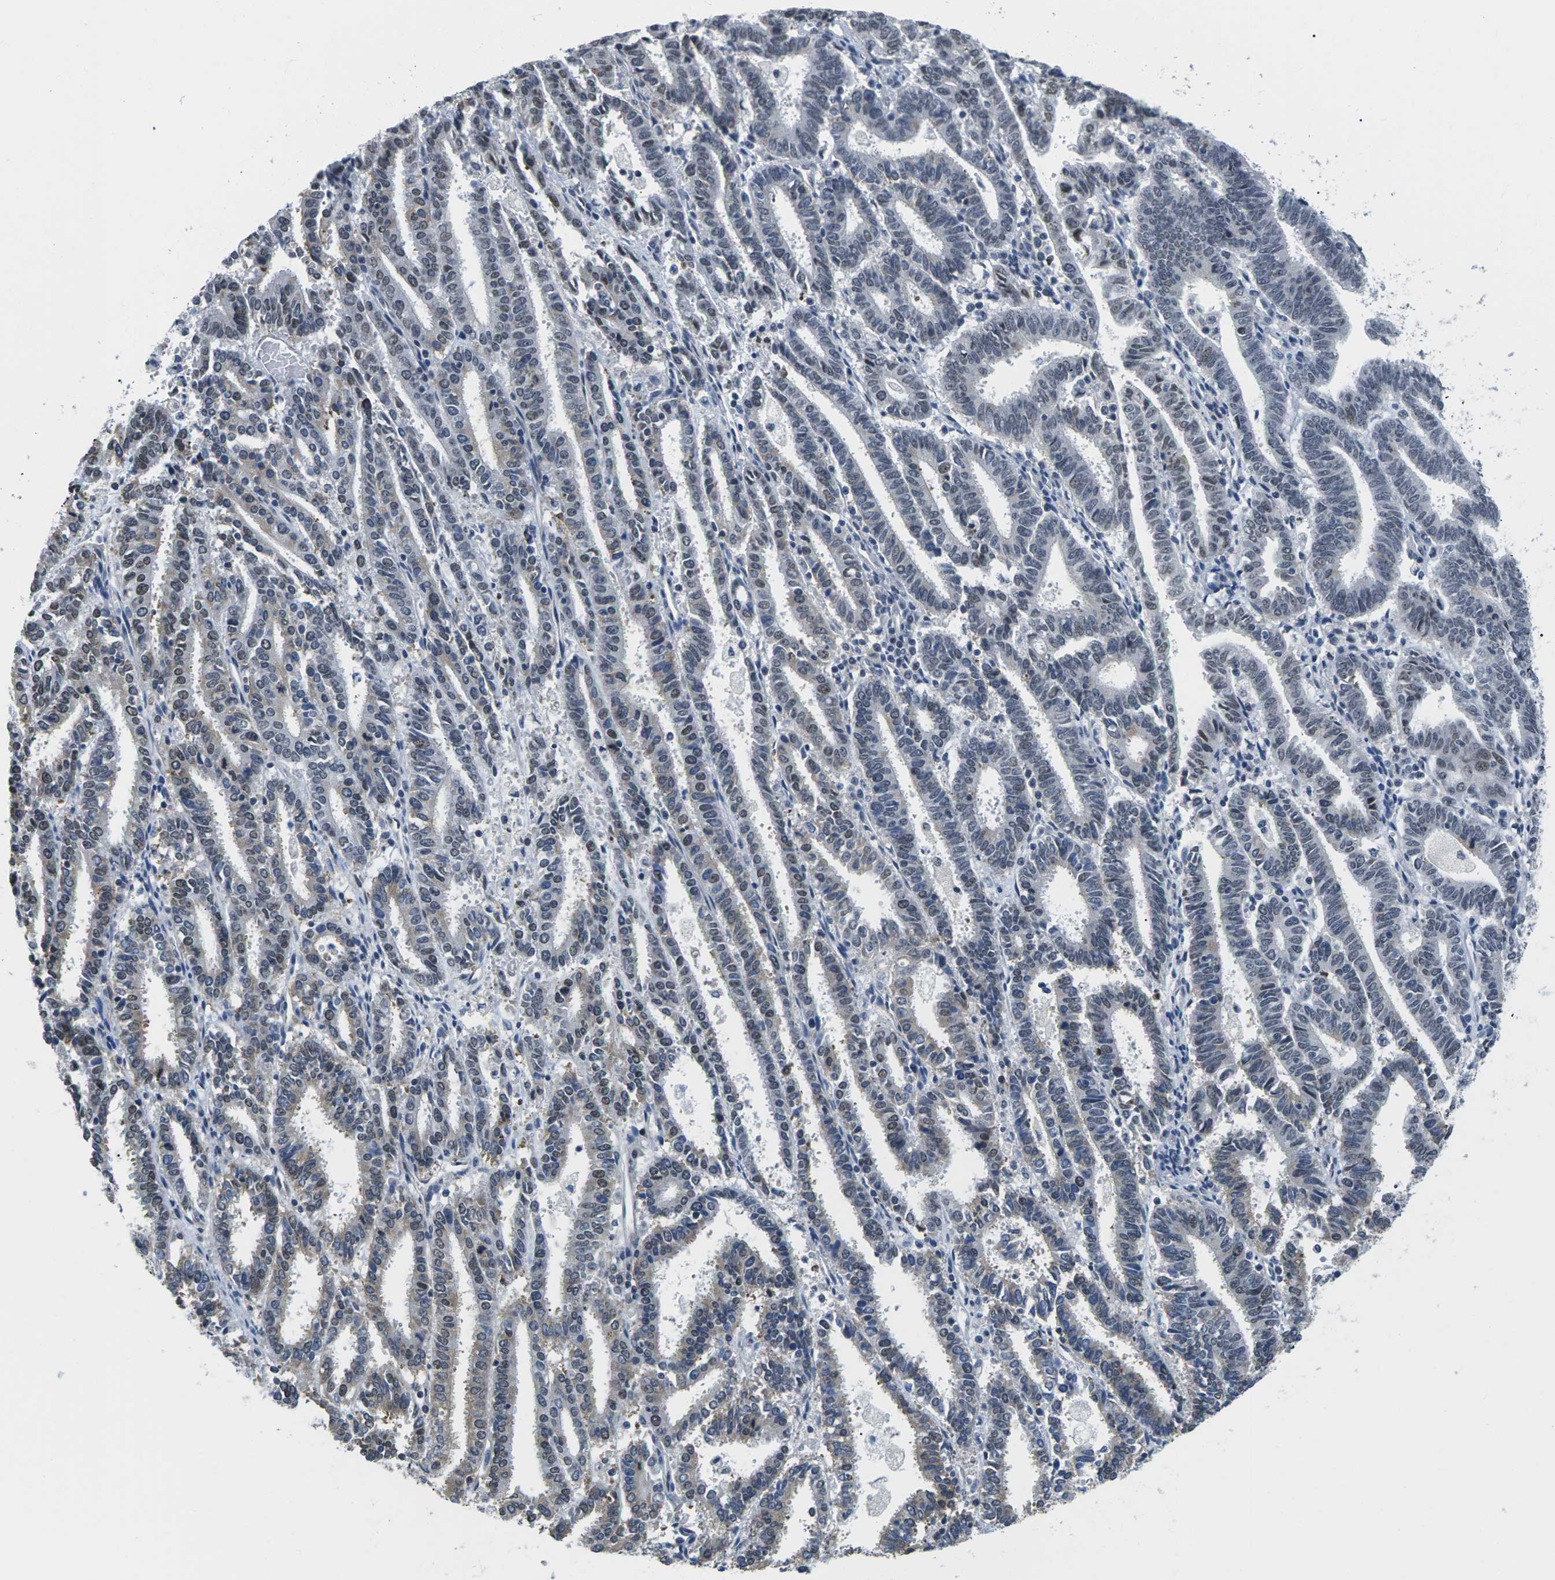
{"staining": {"intensity": "weak", "quantity": "25%-75%", "location": "nuclear"}, "tissue": "endometrial cancer", "cell_type": "Tumor cells", "image_type": "cancer", "snomed": [{"axis": "morphology", "description": "Adenocarcinoma, NOS"}, {"axis": "topography", "description": "Uterus"}], "caption": "Protein staining exhibits weak nuclear staining in approximately 25%-75% of tumor cells in adenocarcinoma (endometrial). The staining is performed using DAB (3,3'-diaminobenzidine) brown chromogen to label protein expression. The nuclei are counter-stained blue using hematoxylin.", "gene": "NSRP1", "patient": {"sex": "female", "age": 83}}